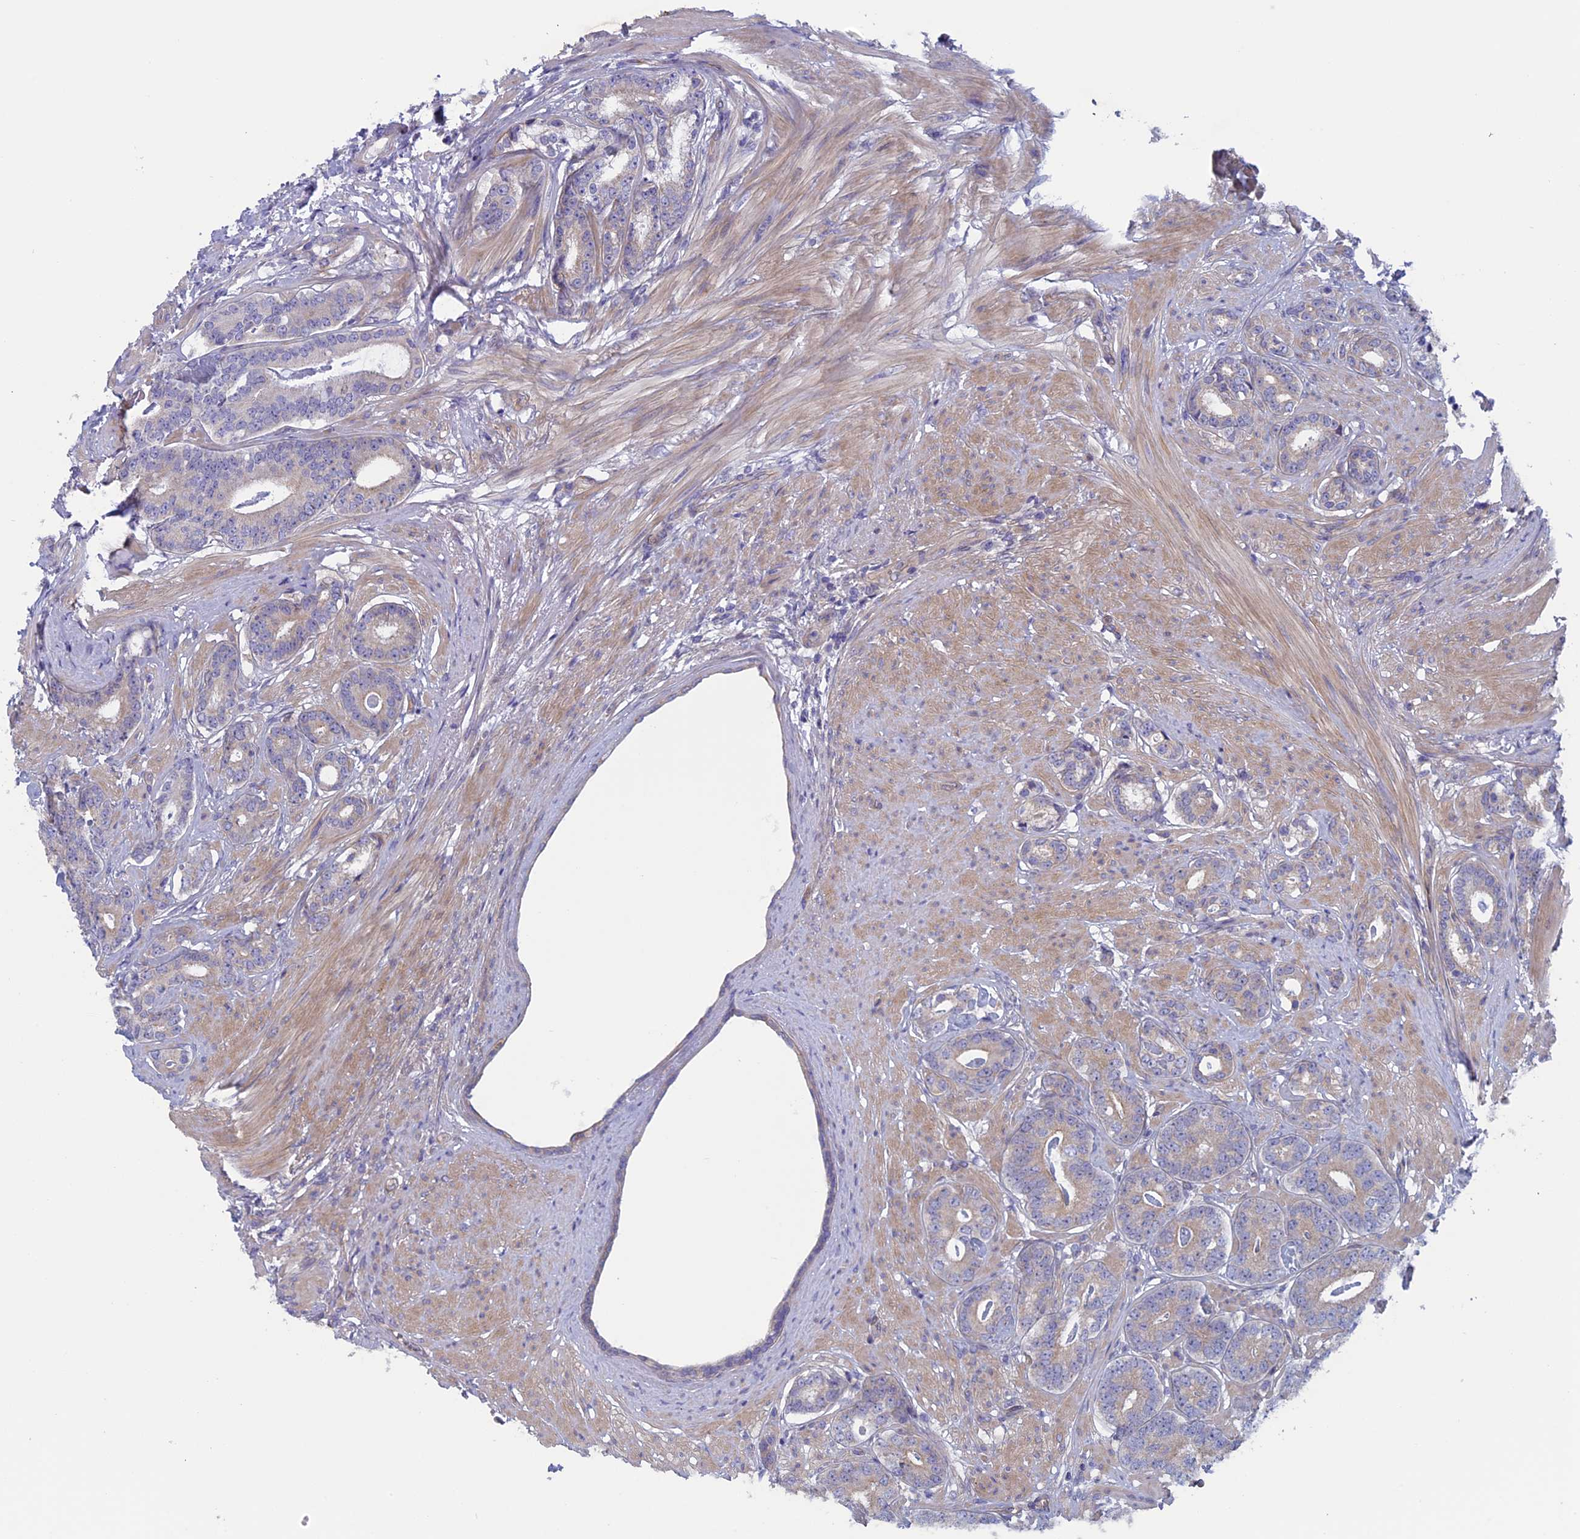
{"staining": {"intensity": "negative", "quantity": "none", "location": "none"}, "tissue": "prostate cancer", "cell_type": "Tumor cells", "image_type": "cancer", "snomed": [{"axis": "morphology", "description": "Adenocarcinoma, Low grade"}, {"axis": "topography", "description": "Prostate"}], "caption": "A histopathology image of prostate cancer stained for a protein shows no brown staining in tumor cells. (Brightfield microscopy of DAB IHC at high magnification).", "gene": "CNOT6L", "patient": {"sex": "male", "age": 71}}